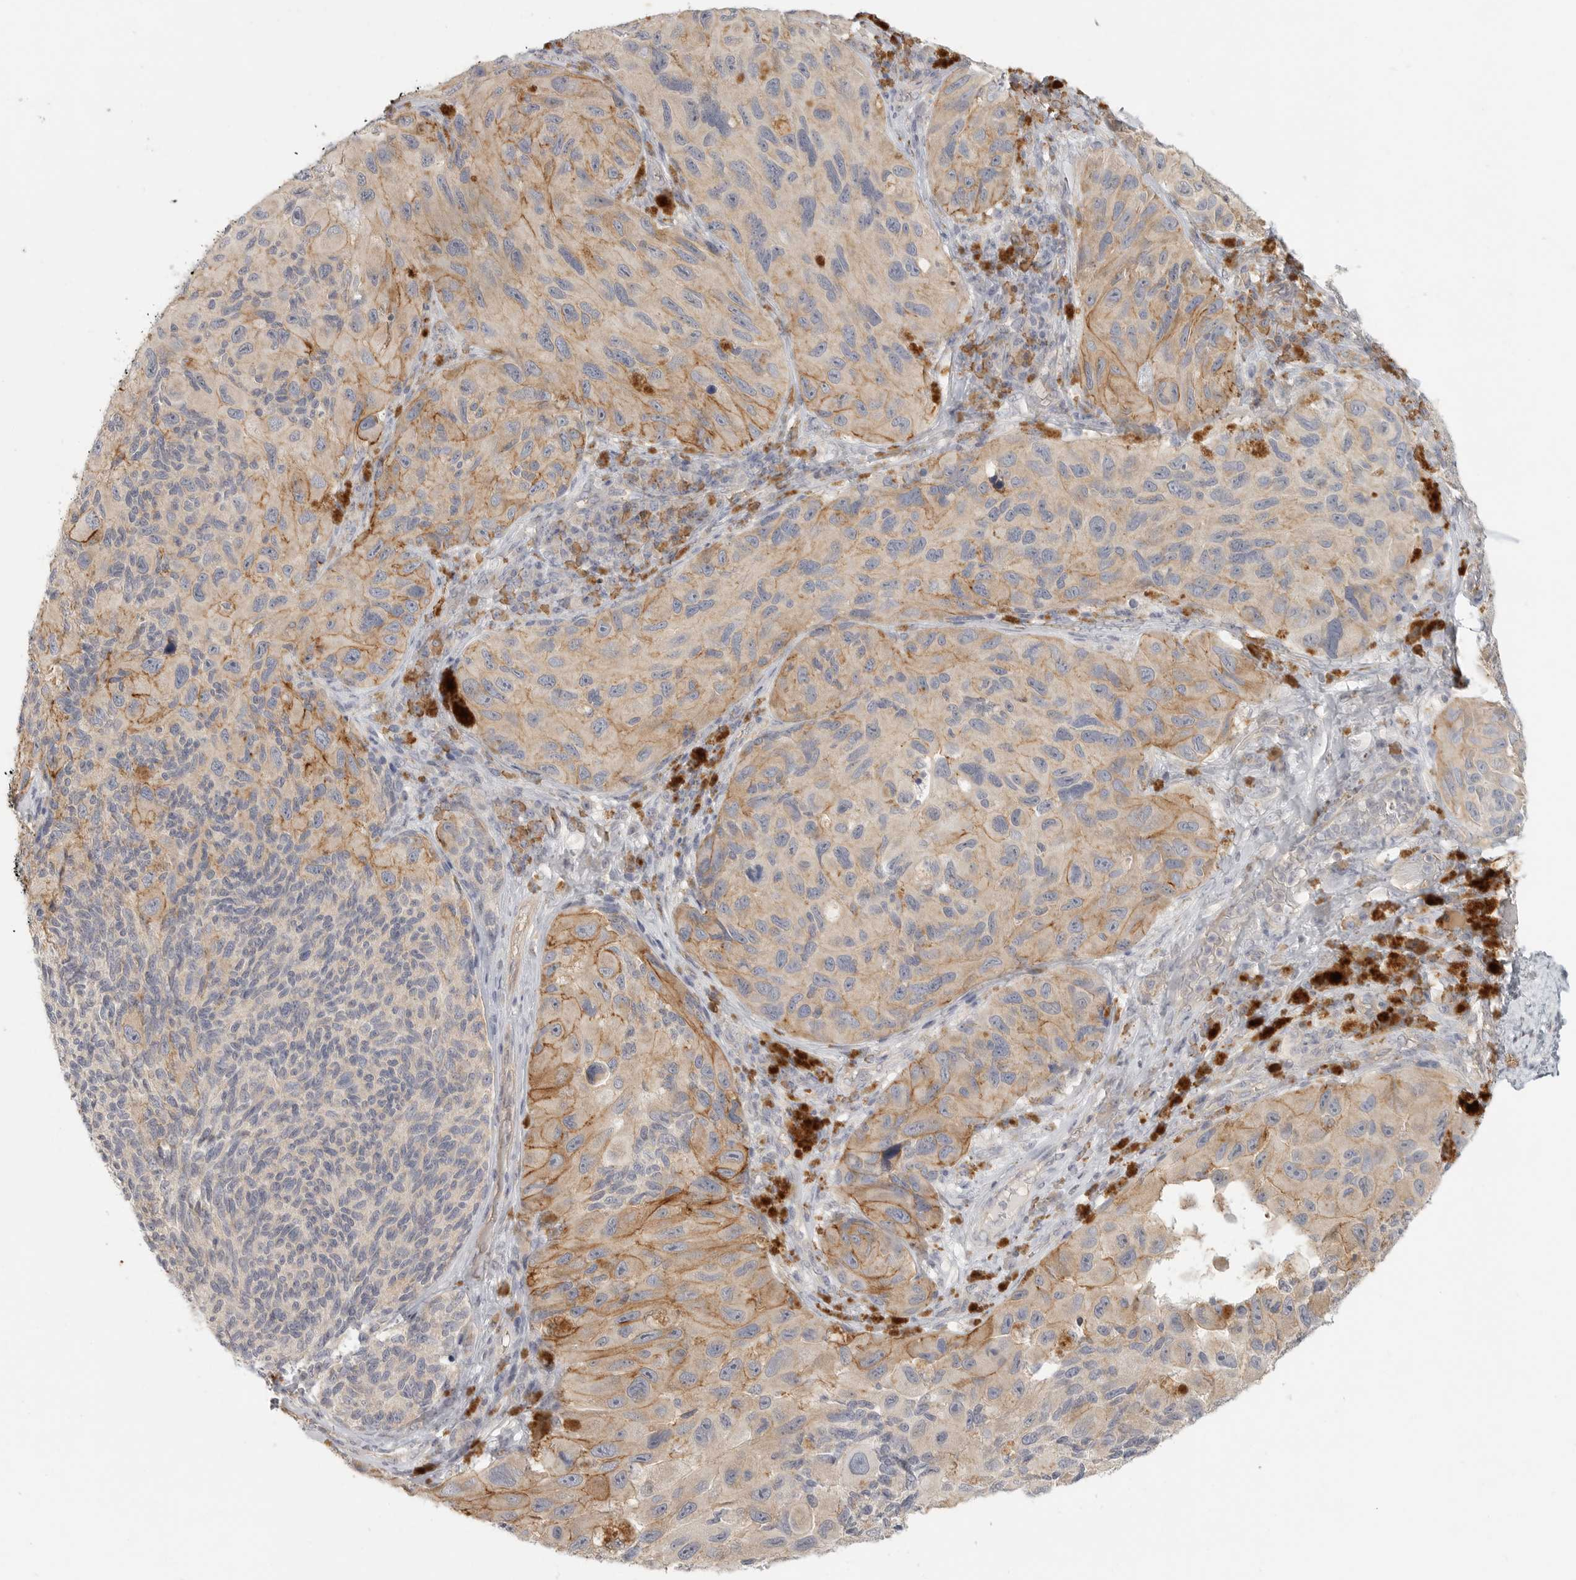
{"staining": {"intensity": "moderate", "quantity": "25%-75%", "location": "cytoplasmic/membranous"}, "tissue": "melanoma", "cell_type": "Tumor cells", "image_type": "cancer", "snomed": [{"axis": "morphology", "description": "Malignant melanoma, NOS"}, {"axis": "topography", "description": "Skin"}], "caption": "The histopathology image exhibits staining of melanoma, revealing moderate cytoplasmic/membranous protein expression (brown color) within tumor cells.", "gene": "SLC25A36", "patient": {"sex": "female", "age": 73}}